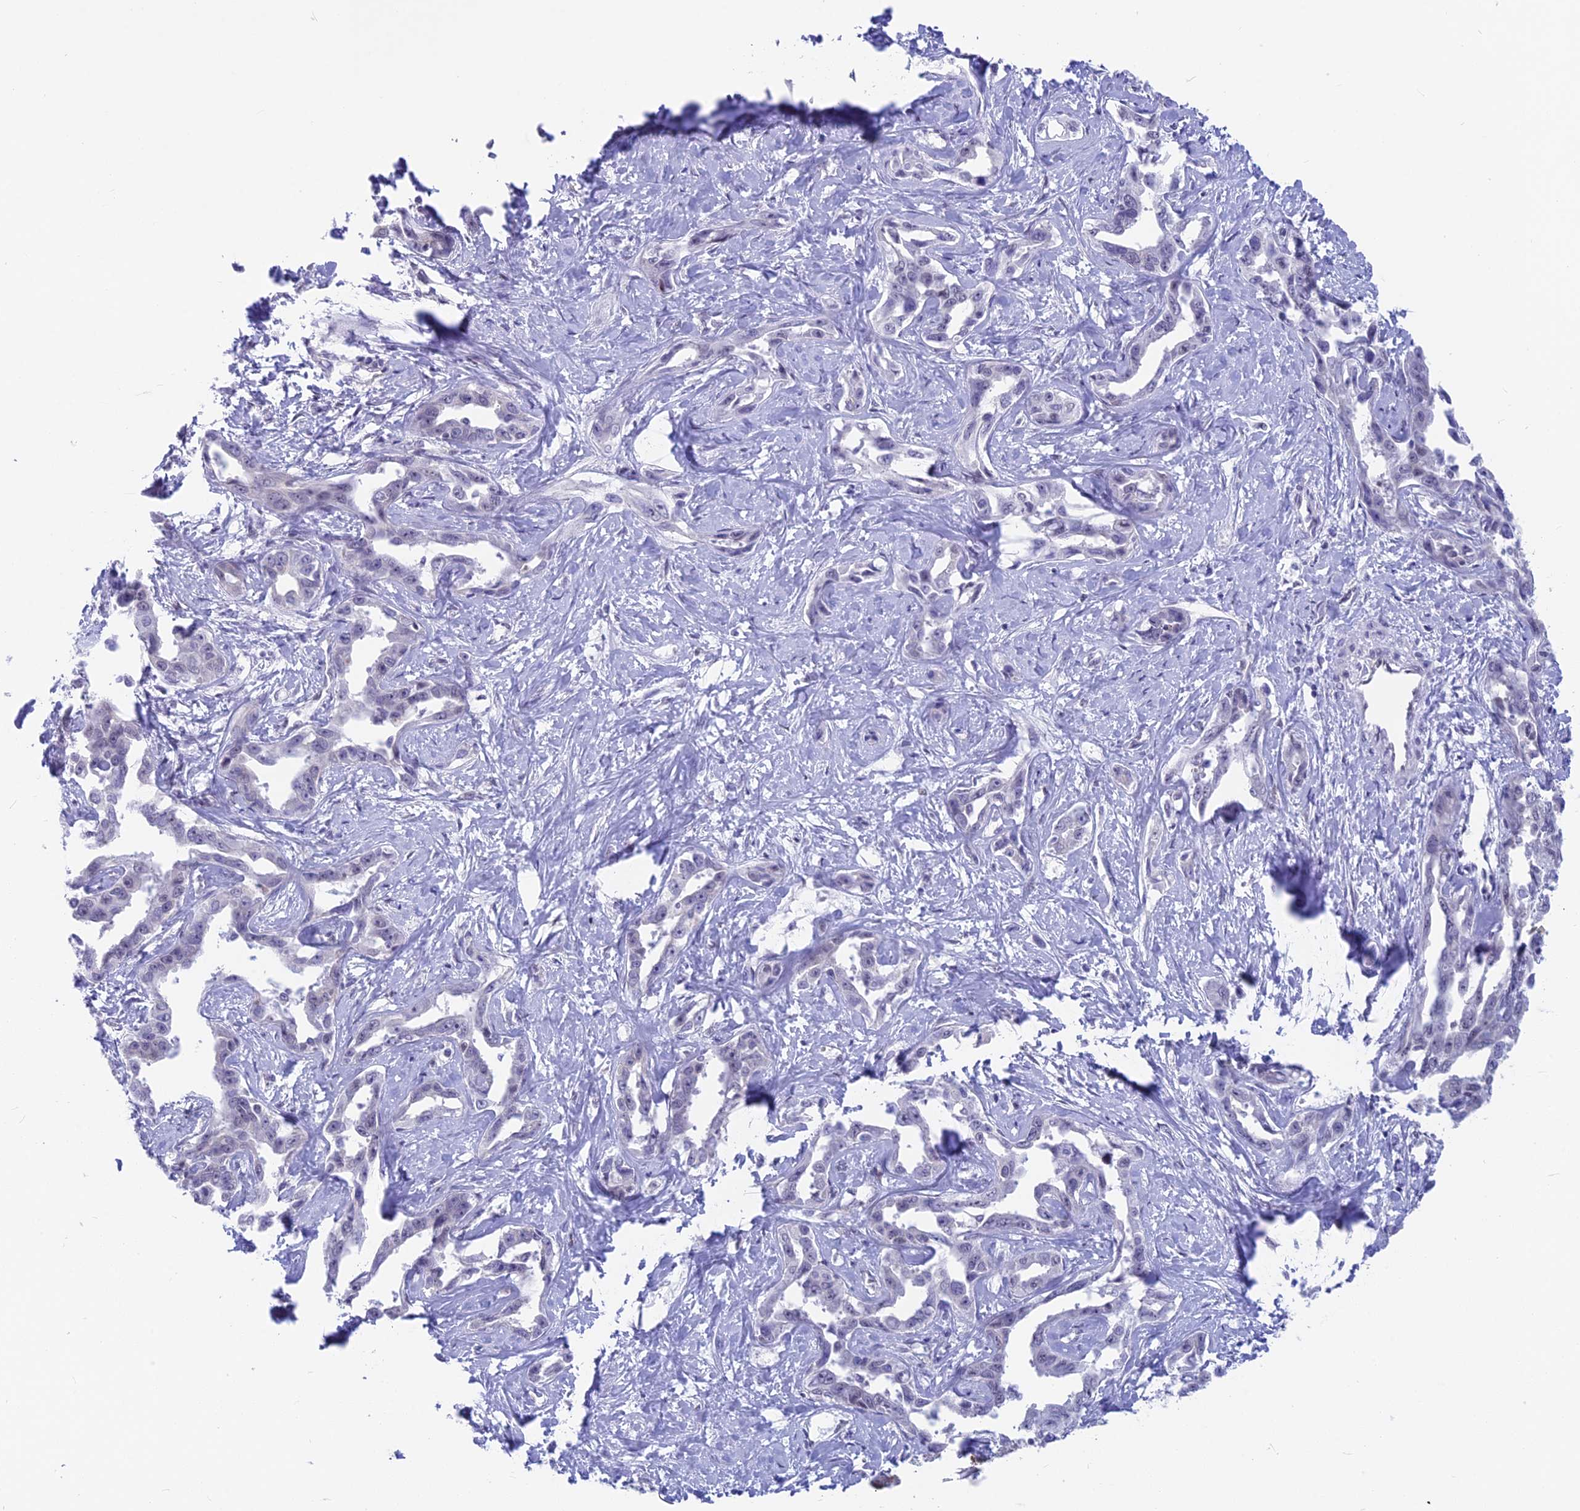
{"staining": {"intensity": "negative", "quantity": "none", "location": "none"}, "tissue": "liver cancer", "cell_type": "Tumor cells", "image_type": "cancer", "snomed": [{"axis": "morphology", "description": "Cholangiocarcinoma"}, {"axis": "topography", "description": "Liver"}], "caption": "IHC micrograph of liver cancer (cholangiocarcinoma) stained for a protein (brown), which exhibits no expression in tumor cells. (DAB (3,3'-diaminobenzidine) immunohistochemistry (IHC) visualized using brightfield microscopy, high magnification).", "gene": "SRSF5", "patient": {"sex": "male", "age": 59}}